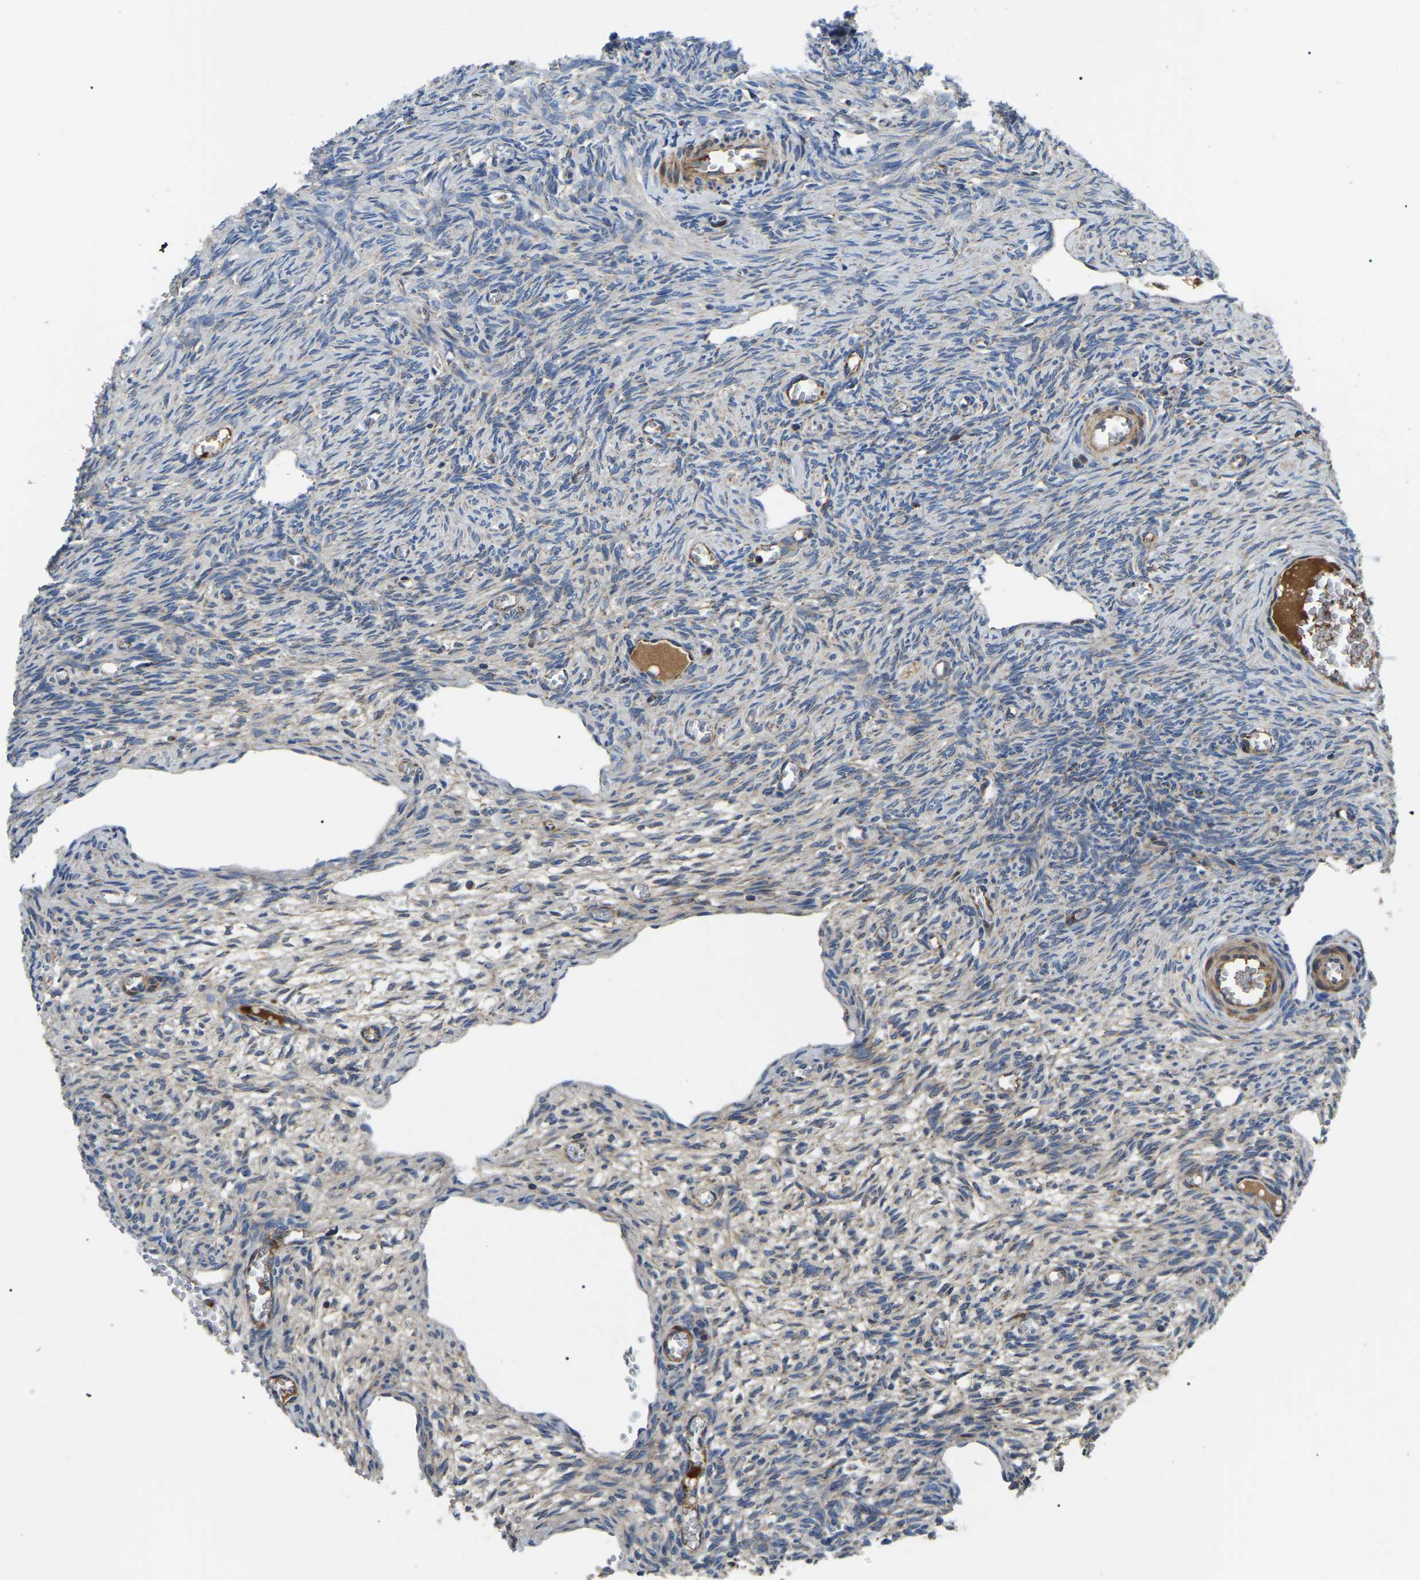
{"staining": {"intensity": "weak", "quantity": "<25%", "location": "cytoplasmic/membranous"}, "tissue": "ovary", "cell_type": "Ovarian stroma cells", "image_type": "normal", "snomed": [{"axis": "morphology", "description": "Normal tissue, NOS"}, {"axis": "topography", "description": "Ovary"}], "caption": "Immunohistochemistry histopathology image of normal human ovary stained for a protein (brown), which displays no expression in ovarian stroma cells. (DAB (3,3'-diaminobenzidine) immunohistochemistry visualized using brightfield microscopy, high magnification).", "gene": "PPM1E", "patient": {"sex": "female", "age": 27}}